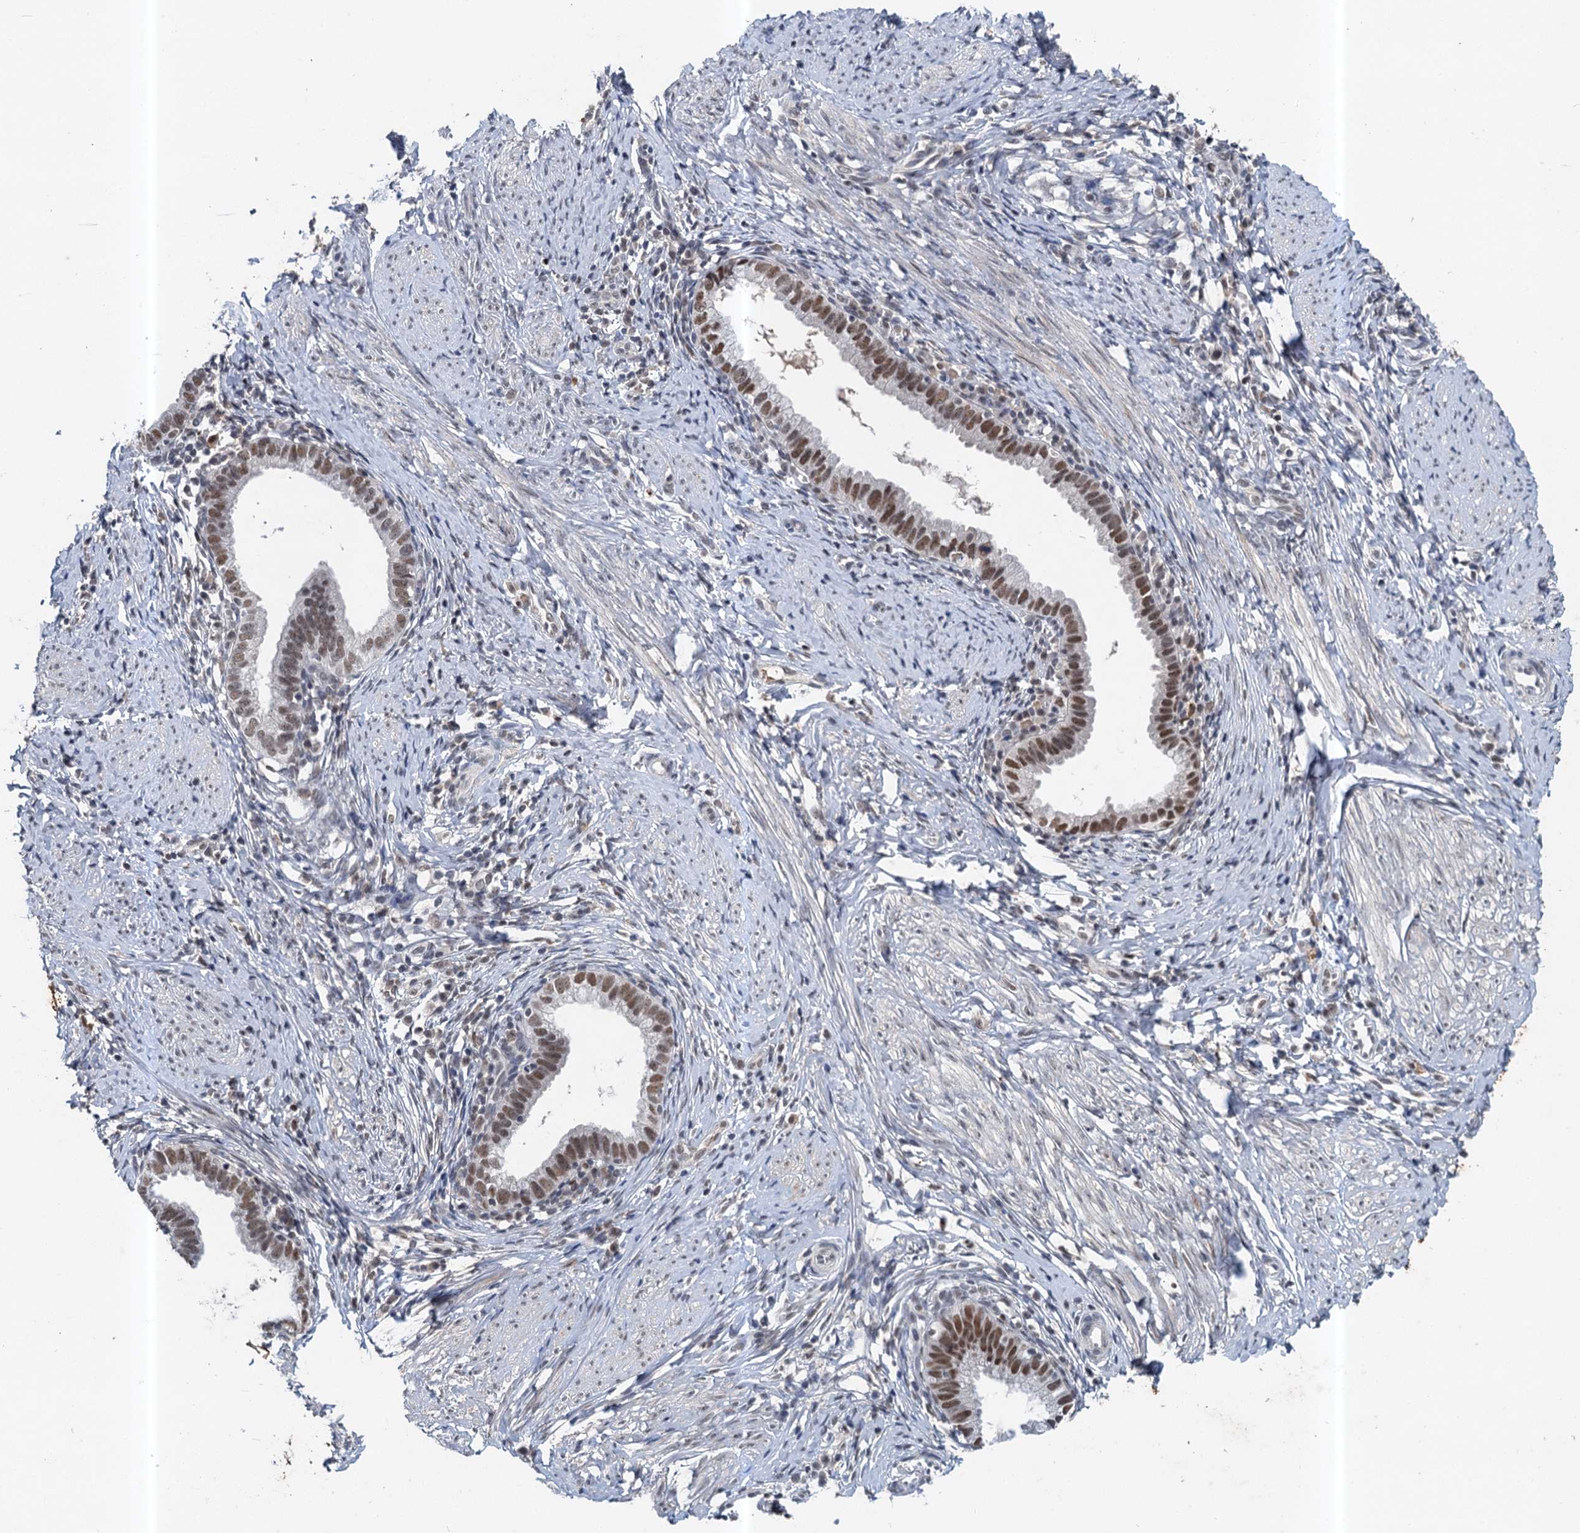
{"staining": {"intensity": "moderate", "quantity": ">75%", "location": "nuclear"}, "tissue": "cervical cancer", "cell_type": "Tumor cells", "image_type": "cancer", "snomed": [{"axis": "morphology", "description": "Adenocarcinoma, NOS"}, {"axis": "topography", "description": "Cervix"}], "caption": "This is a photomicrograph of immunohistochemistry staining of cervical adenocarcinoma, which shows moderate staining in the nuclear of tumor cells.", "gene": "CSTF3", "patient": {"sex": "female", "age": 36}}